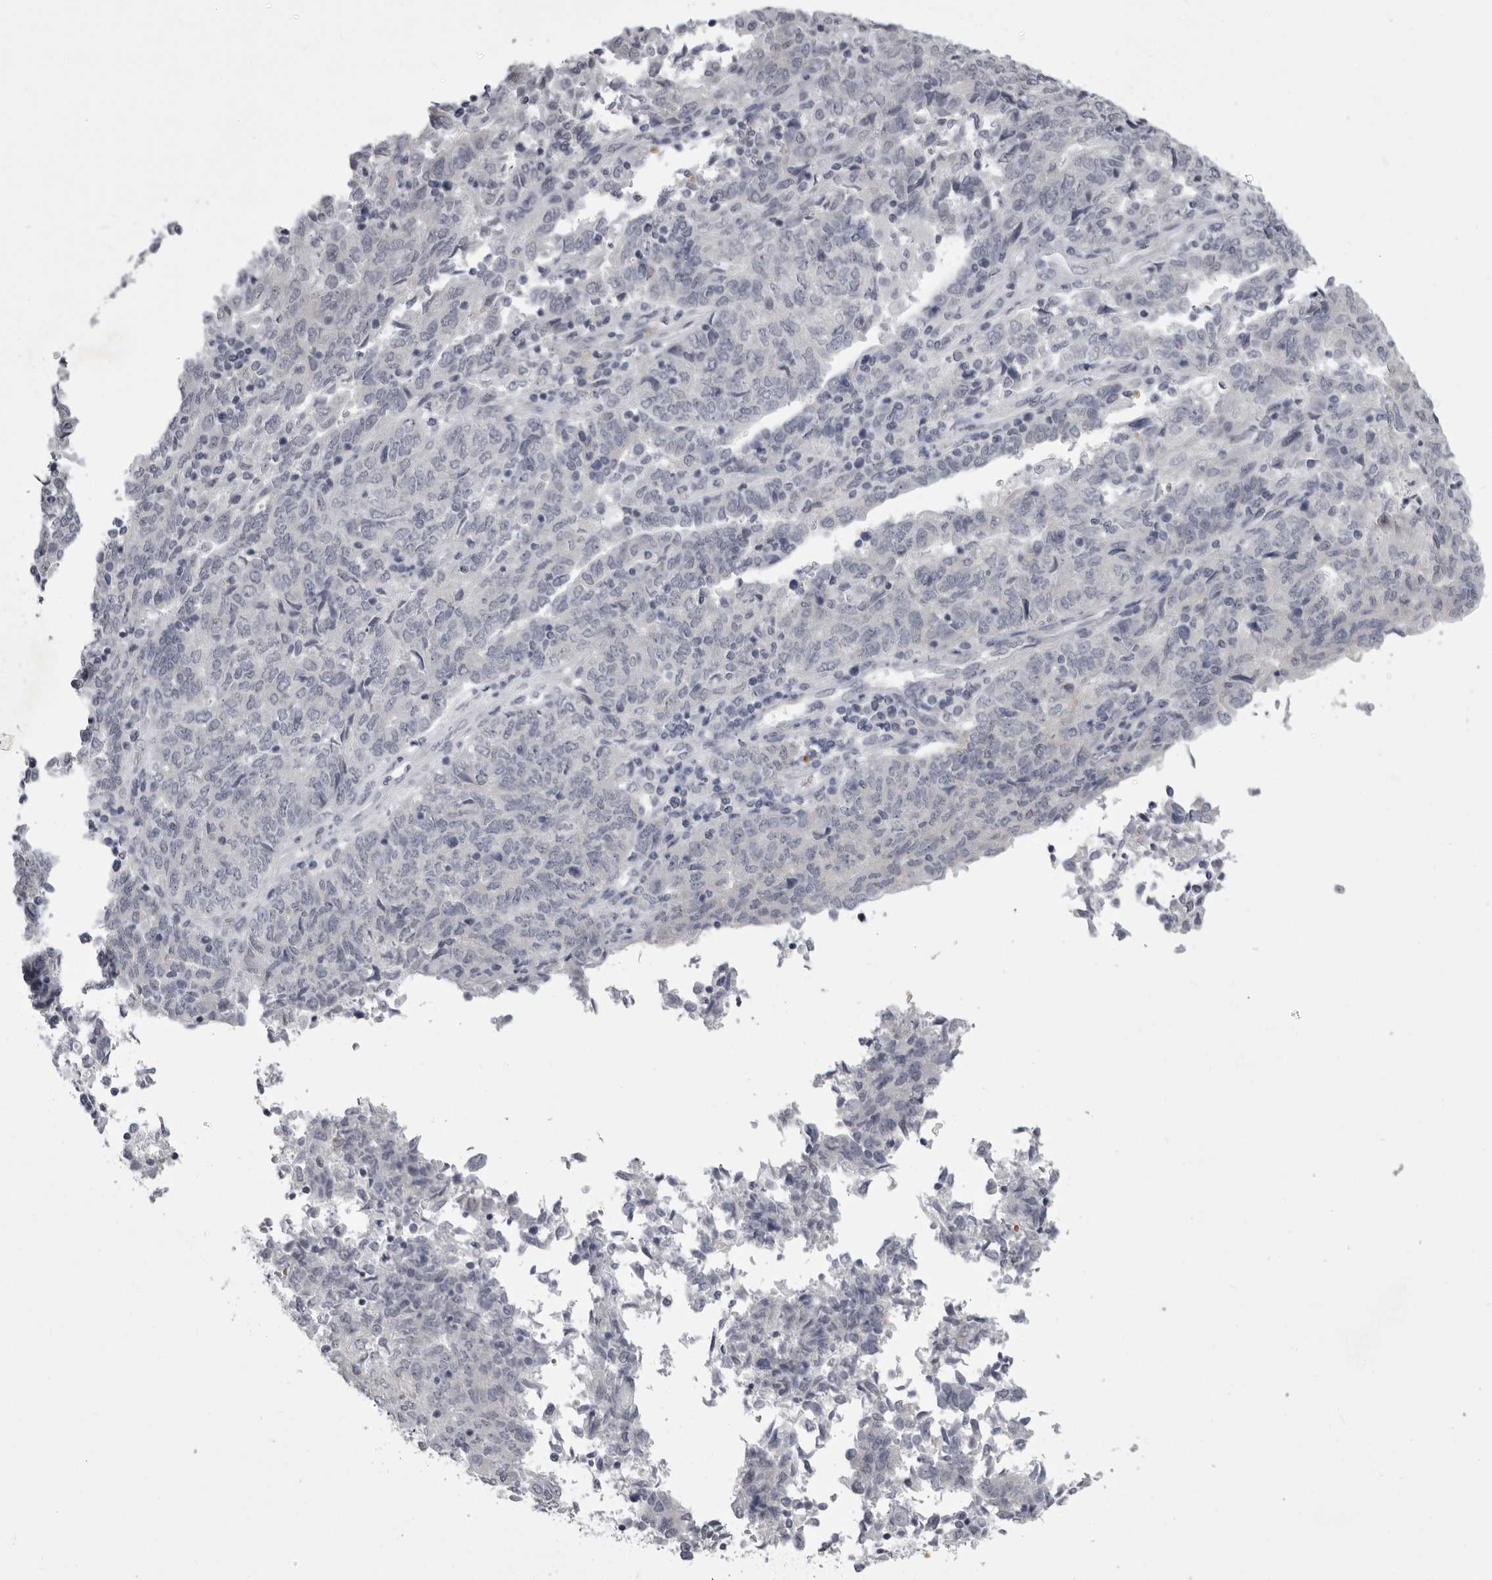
{"staining": {"intensity": "negative", "quantity": "none", "location": "none"}, "tissue": "endometrial cancer", "cell_type": "Tumor cells", "image_type": "cancer", "snomed": [{"axis": "morphology", "description": "Adenocarcinoma, NOS"}, {"axis": "topography", "description": "Endometrium"}], "caption": "IHC of endometrial cancer (adenocarcinoma) demonstrates no staining in tumor cells.", "gene": "EPHA10", "patient": {"sex": "female", "age": 80}}